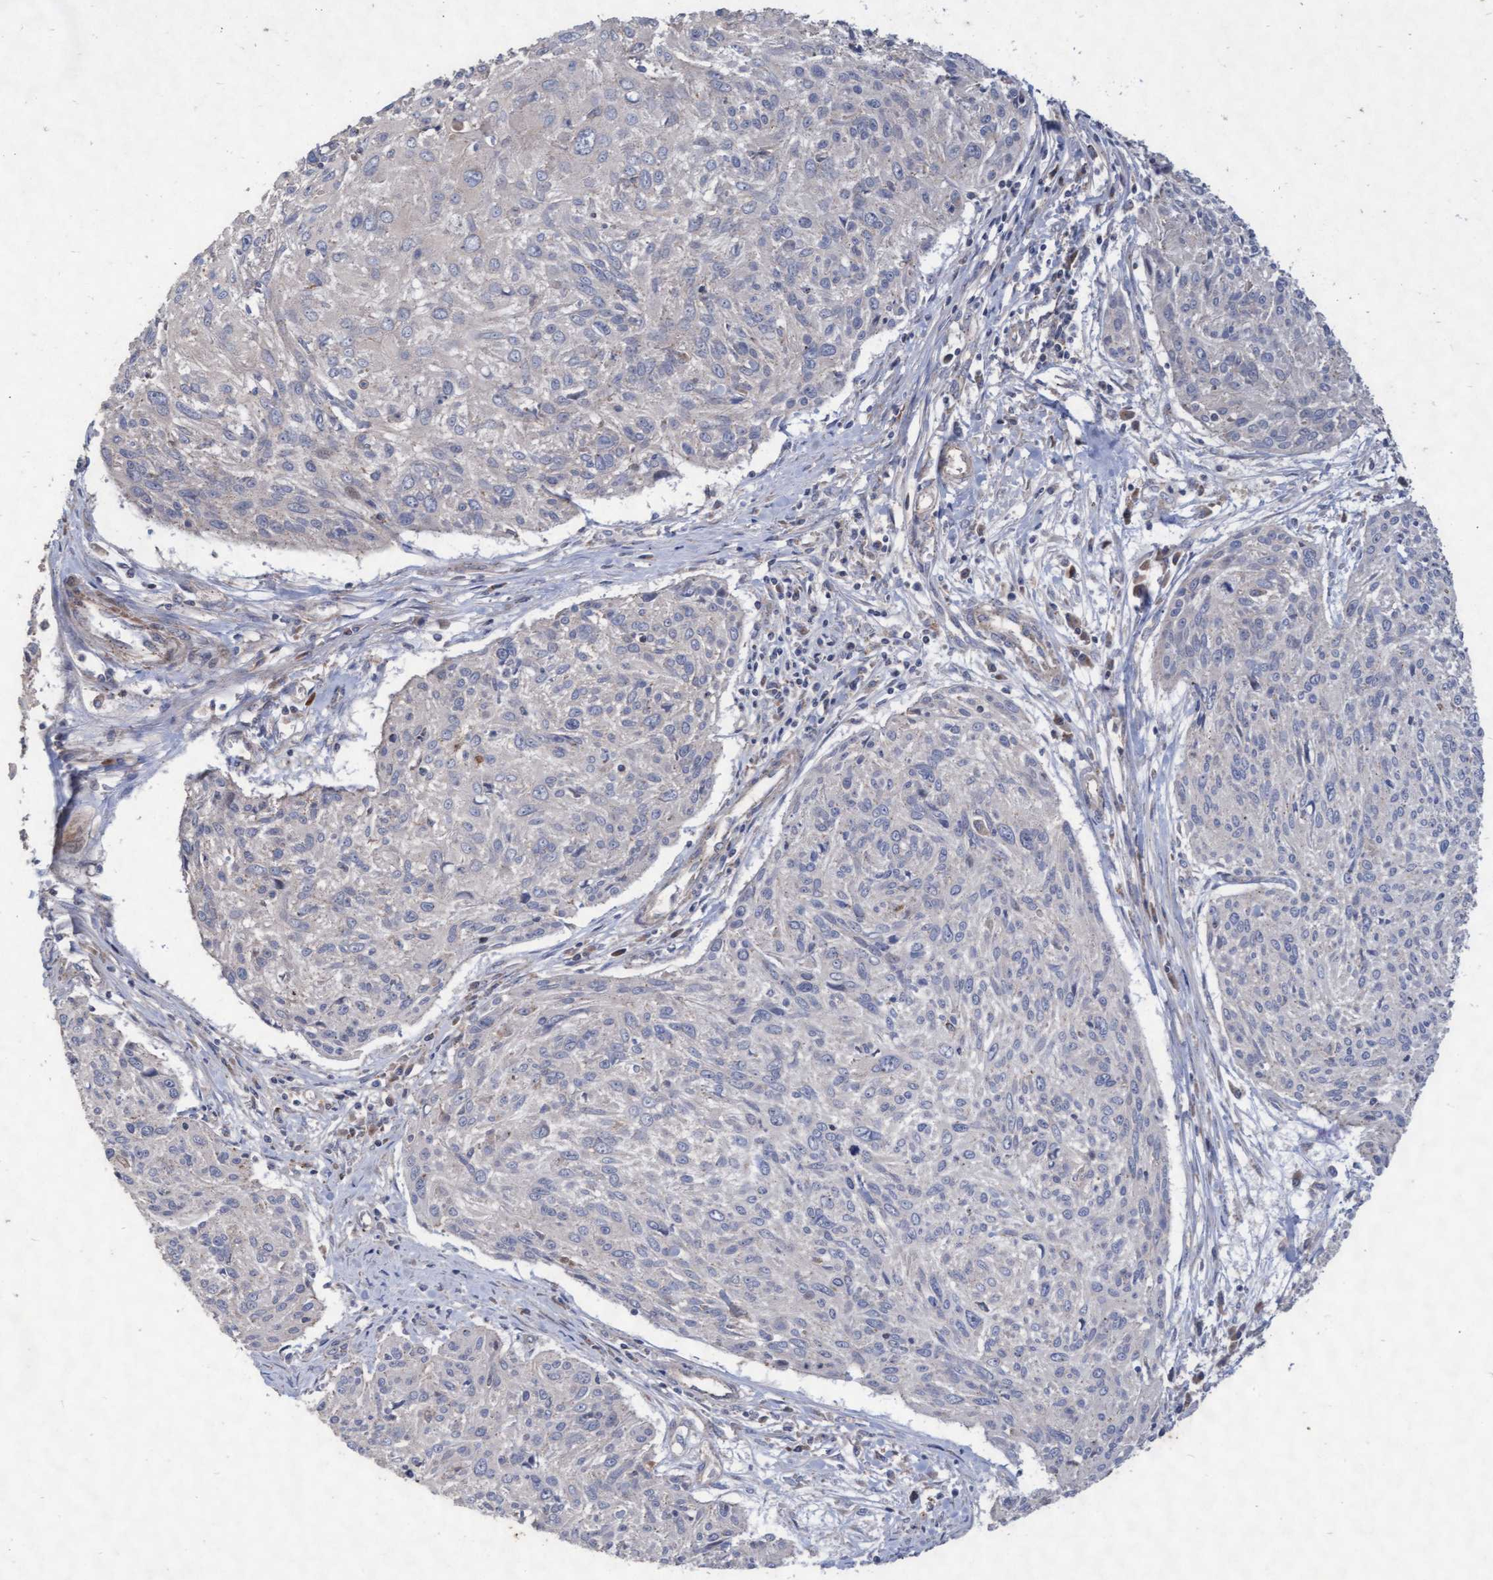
{"staining": {"intensity": "negative", "quantity": "none", "location": "none"}, "tissue": "cervical cancer", "cell_type": "Tumor cells", "image_type": "cancer", "snomed": [{"axis": "morphology", "description": "Squamous cell carcinoma, NOS"}, {"axis": "topography", "description": "Cervix"}], "caption": "IHC of cervical squamous cell carcinoma exhibits no positivity in tumor cells.", "gene": "ABCF2", "patient": {"sex": "female", "age": 51}}